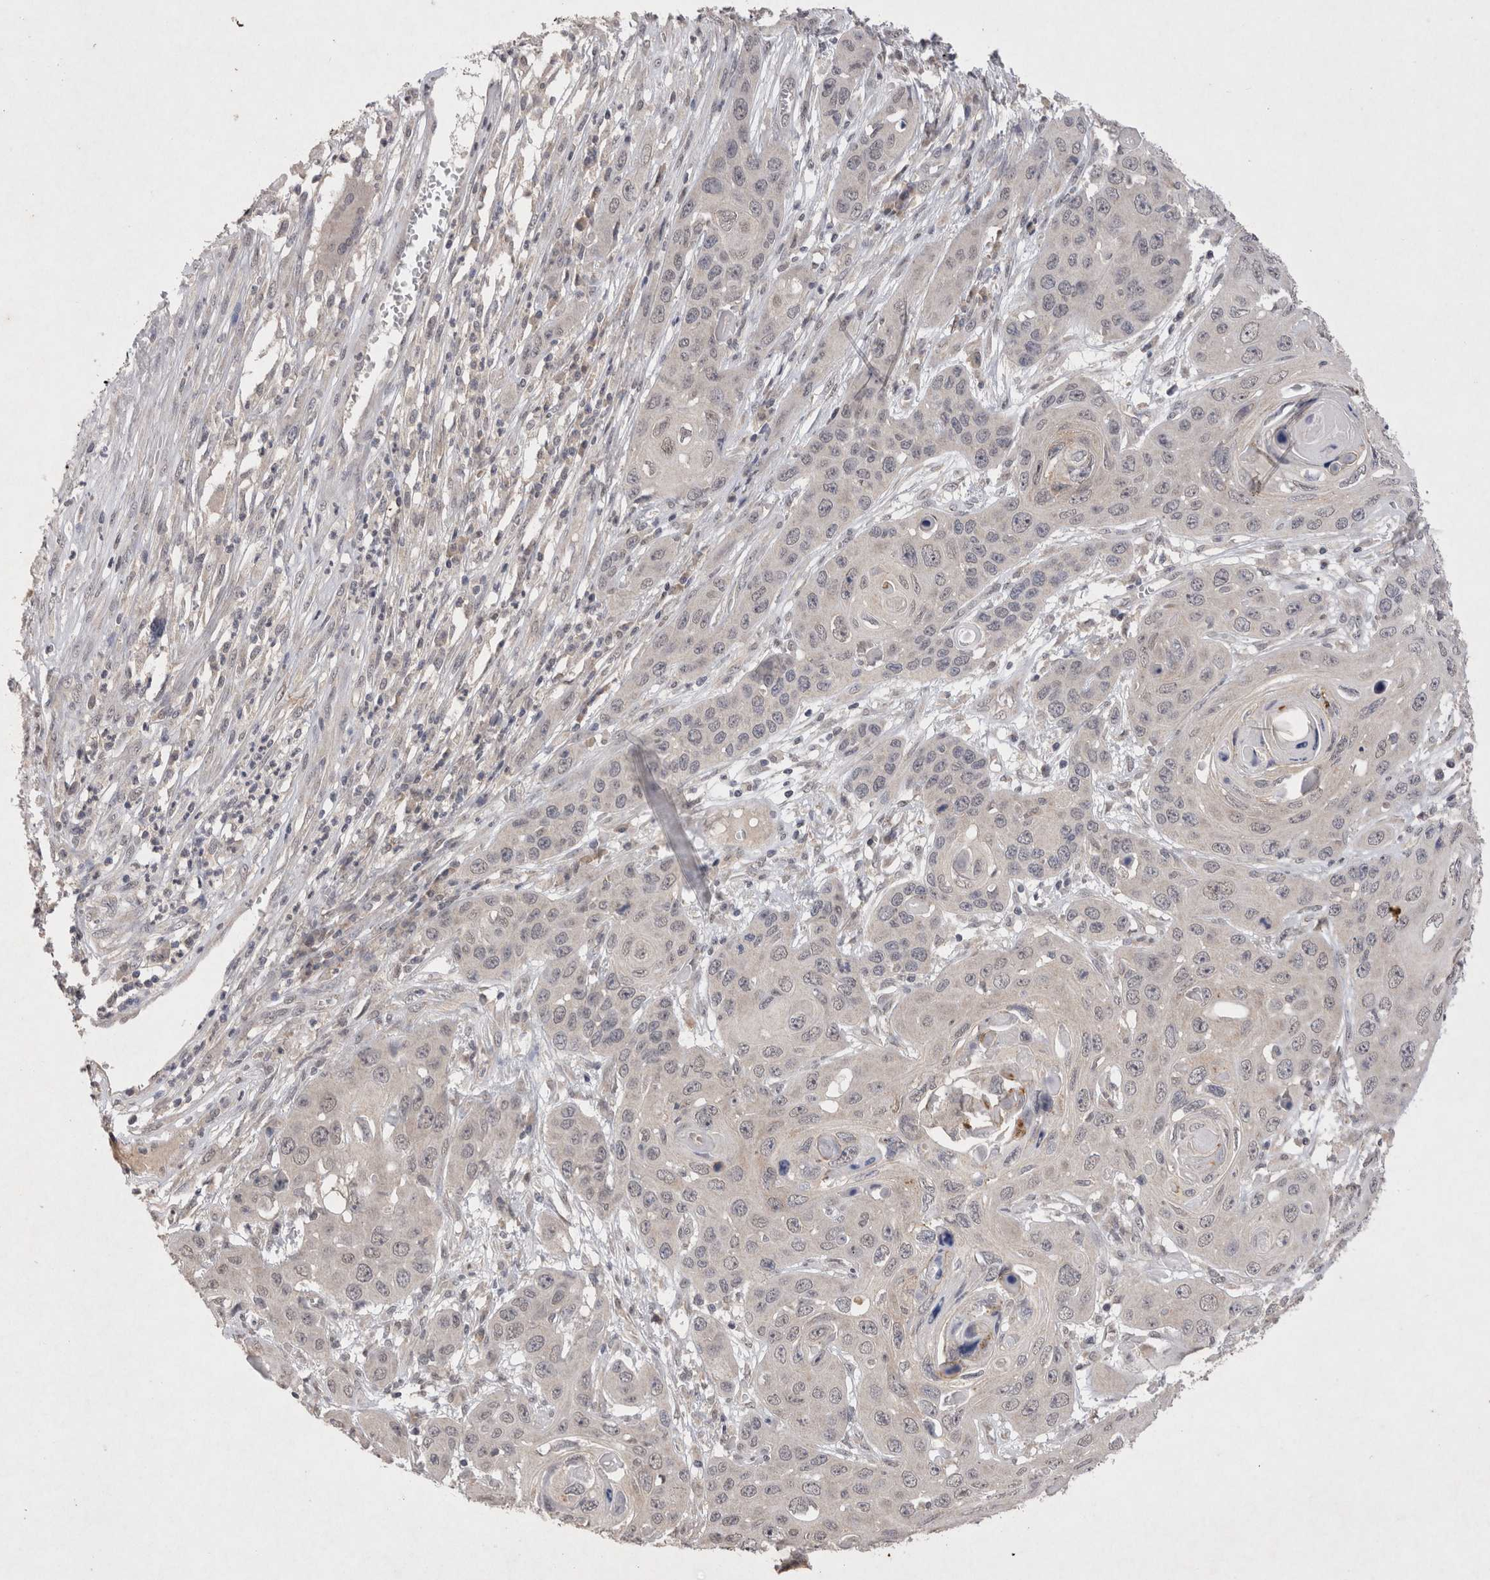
{"staining": {"intensity": "negative", "quantity": "none", "location": "none"}, "tissue": "skin cancer", "cell_type": "Tumor cells", "image_type": "cancer", "snomed": [{"axis": "morphology", "description": "Squamous cell carcinoma, NOS"}, {"axis": "topography", "description": "Skin"}], "caption": "Squamous cell carcinoma (skin) was stained to show a protein in brown. There is no significant staining in tumor cells.", "gene": "RASSF3", "patient": {"sex": "male", "age": 55}}